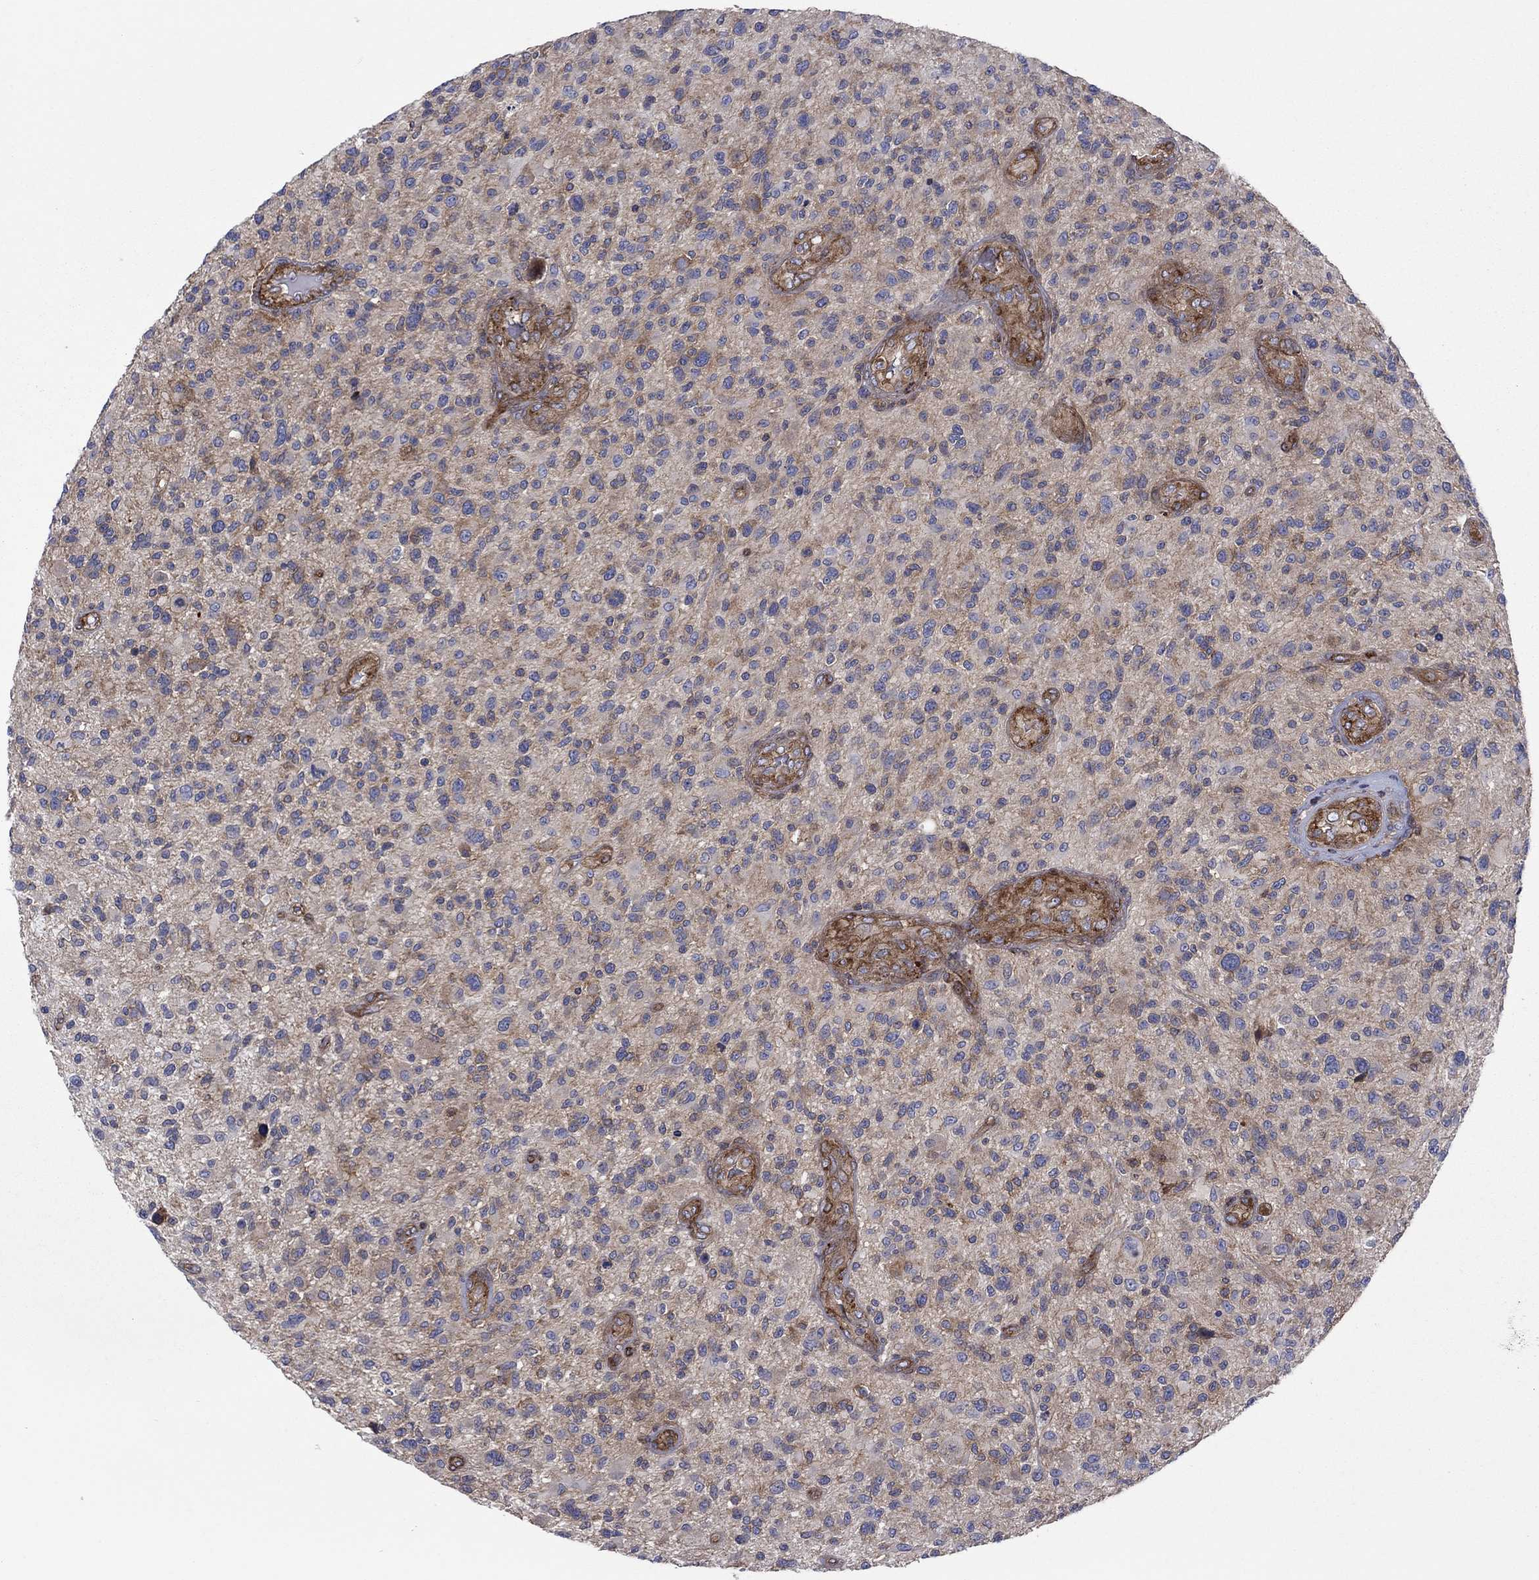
{"staining": {"intensity": "moderate", "quantity": "<25%", "location": "cytoplasmic/membranous"}, "tissue": "glioma", "cell_type": "Tumor cells", "image_type": "cancer", "snomed": [{"axis": "morphology", "description": "Glioma, malignant, High grade"}, {"axis": "topography", "description": "Brain"}], "caption": "DAB (3,3'-diaminobenzidine) immunohistochemical staining of glioma reveals moderate cytoplasmic/membranous protein staining in approximately <25% of tumor cells.", "gene": "PAG1", "patient": {"sex": "male", "age": 47}}